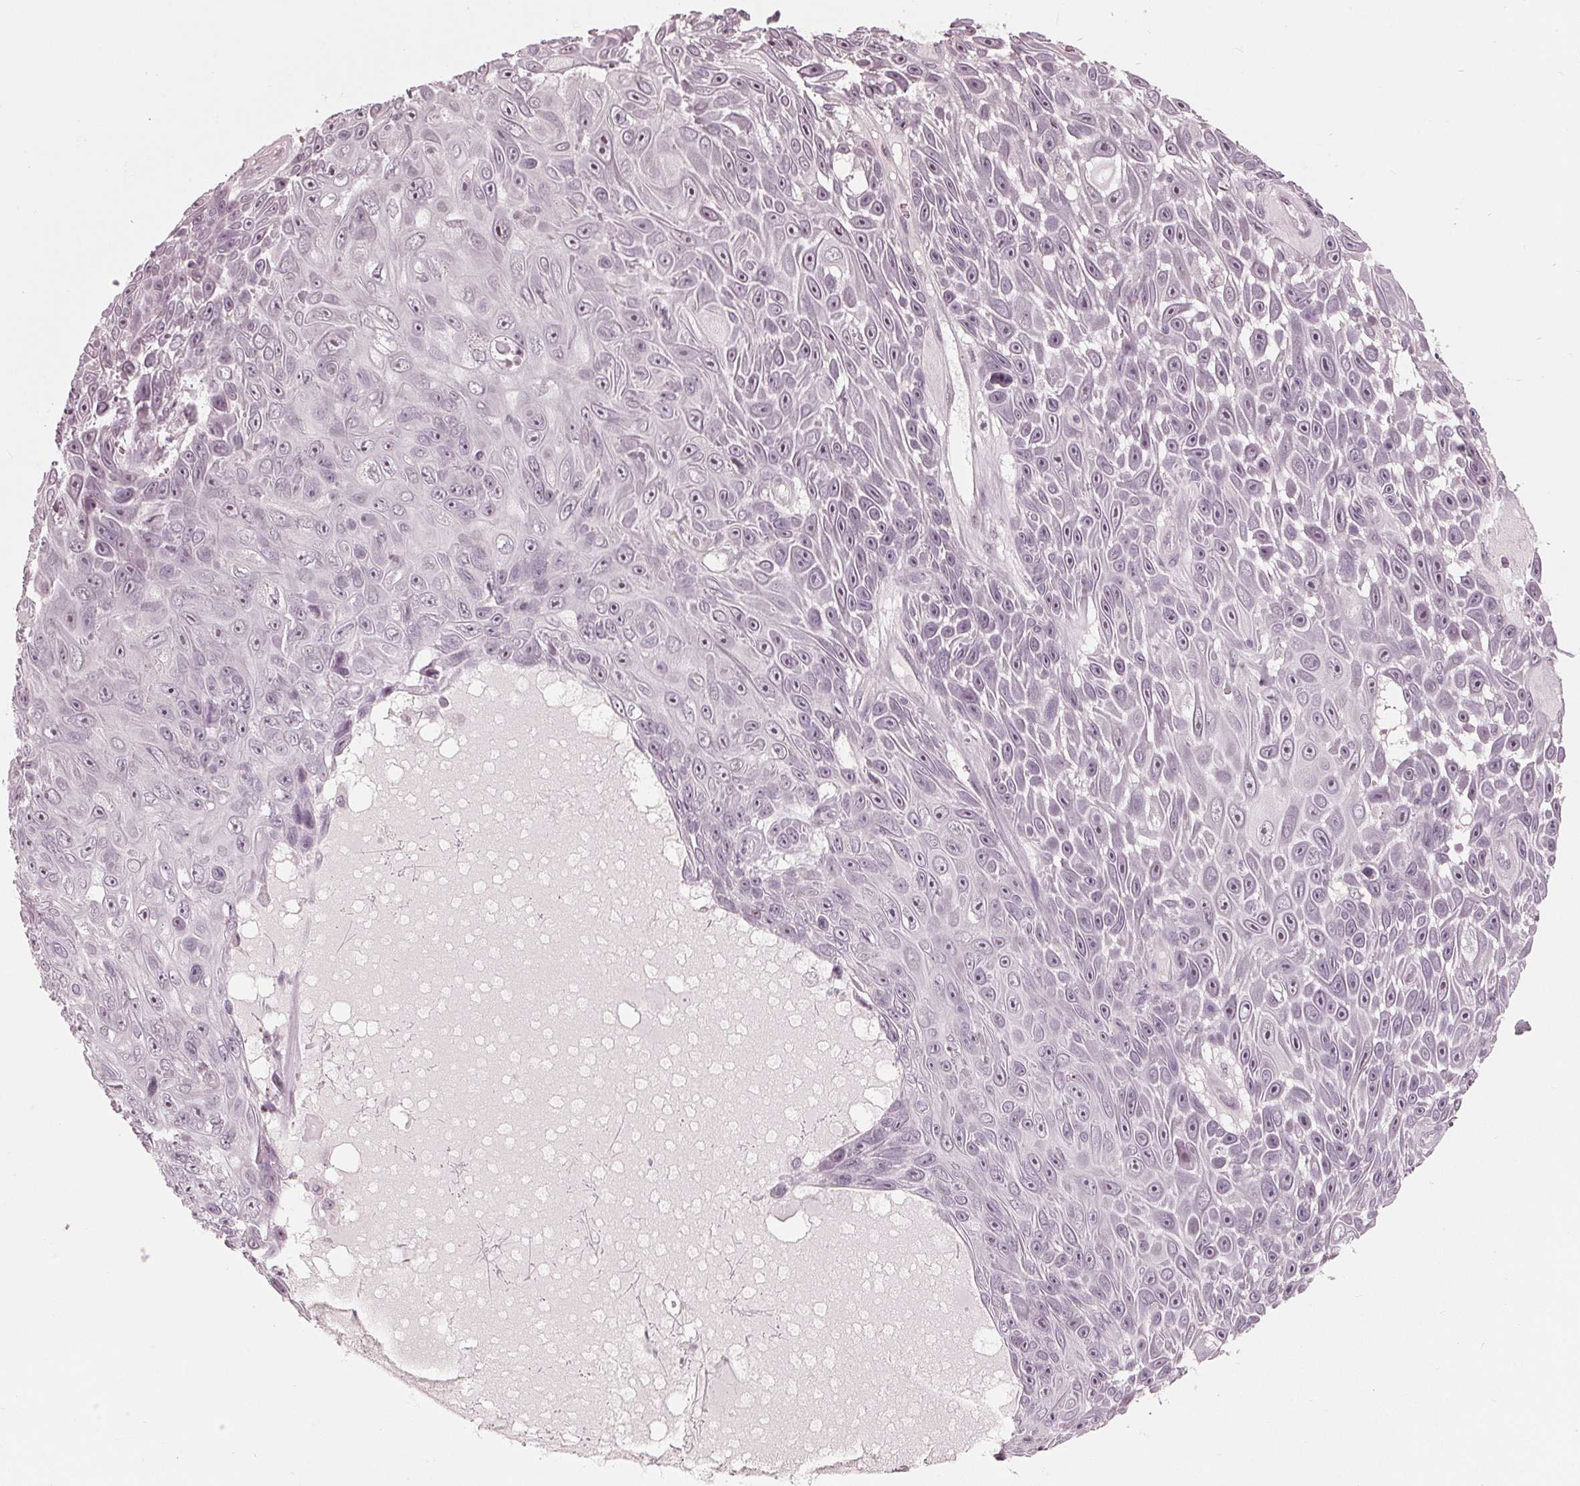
{"staining": {"intensity": "negative", "quantity": "none", "location": "none"}, "tissue": "skin cancer", "cell_type": "Tumor cells", "image_type": "cancer", "snomed": [{"axis": "morphology", "description": "Squamous cell carcinoma, NOS"}, {"axis": "topography", "description": "Skin"}], "caption": "A photomicrograph of human squamous cell carcinoma (skin) is negative for staining in tumor cells.", "gene": "ADPRHL1", "patient": {"sex": "male", "age": 82}}